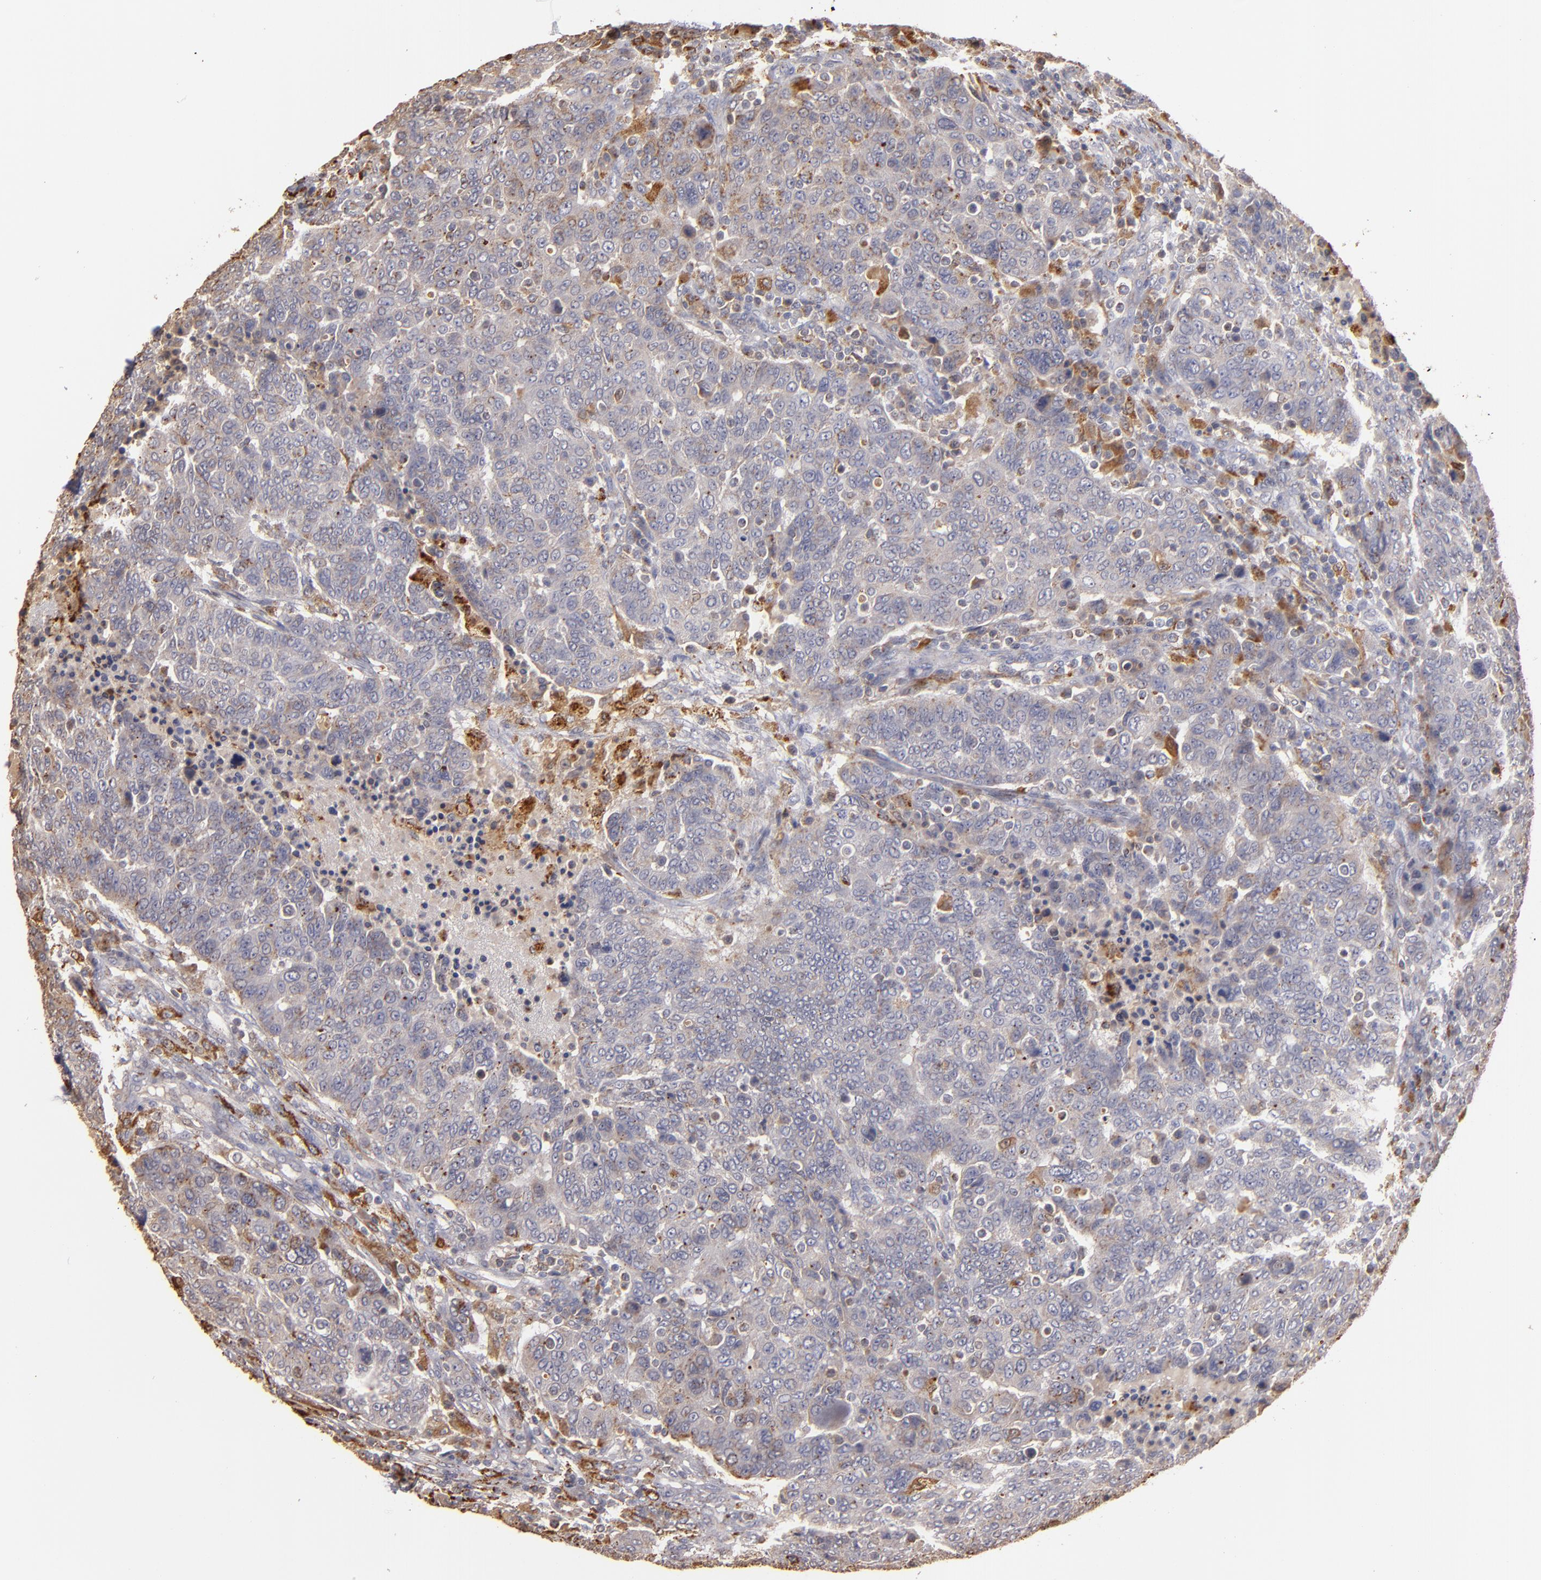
{"staining": {"intensity": "weak", "quantity": ">75%", "location": "cytoplasmic/membranous"}, "tissue": "breast cancer", "cell_type": "Tumor cells", "image_type": "cancer", "snomed": [{"axis": "morphology", "description": "Duct carcinoma"}, {"axis": "topography", "description": "Breast"}], "caption": "This is an image of immunohistochemistry (IHC) staining of breast cancer, which shows weak positivity in the cytoplasmic/membranous of tumor cells.", "gene": "TRAF1", "patient": {"sex": "female", "age": 37}}